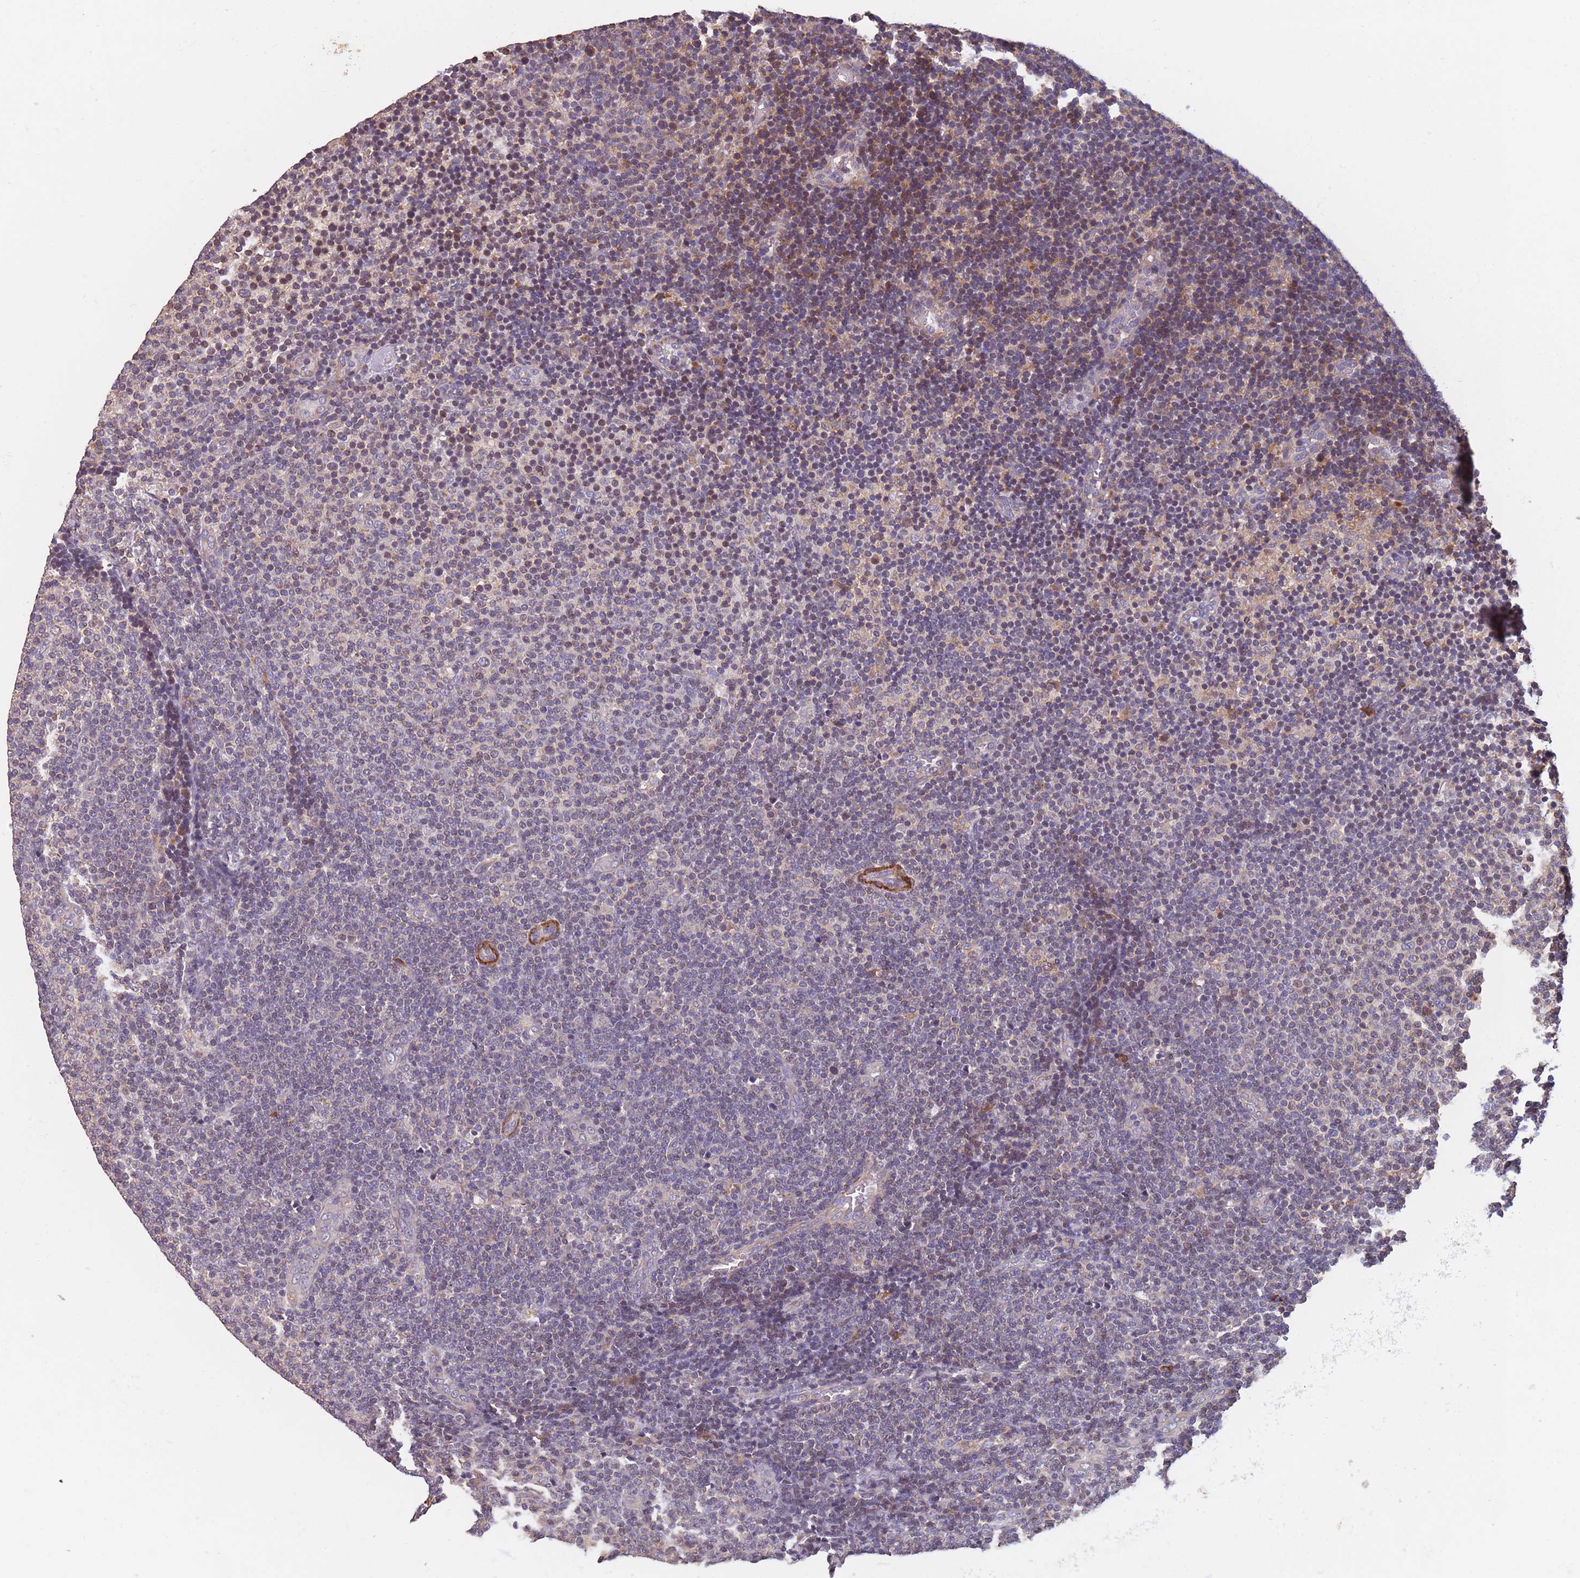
{"staining": {"intensity": "moderate", "quantity": "<25%", "location": "cytoplasmic/membranous"}, "tissue": "lymphoma", "cell_type": "Tumor cells", "image_type": "cancer", "snomed": [{"axis": "morphology", "description": "Malignant lymphoma, non-Hodgkin's type, Low grade"}, {"axis": "topography", "description": "Lymph node"}], "caption": "Moderate cytoplasmic/membranous protein expression is present in about <25% of tumor cells in lymphoma.", "gene": "TOMM40L", "patient": {"sex": "male", "age": 66}}